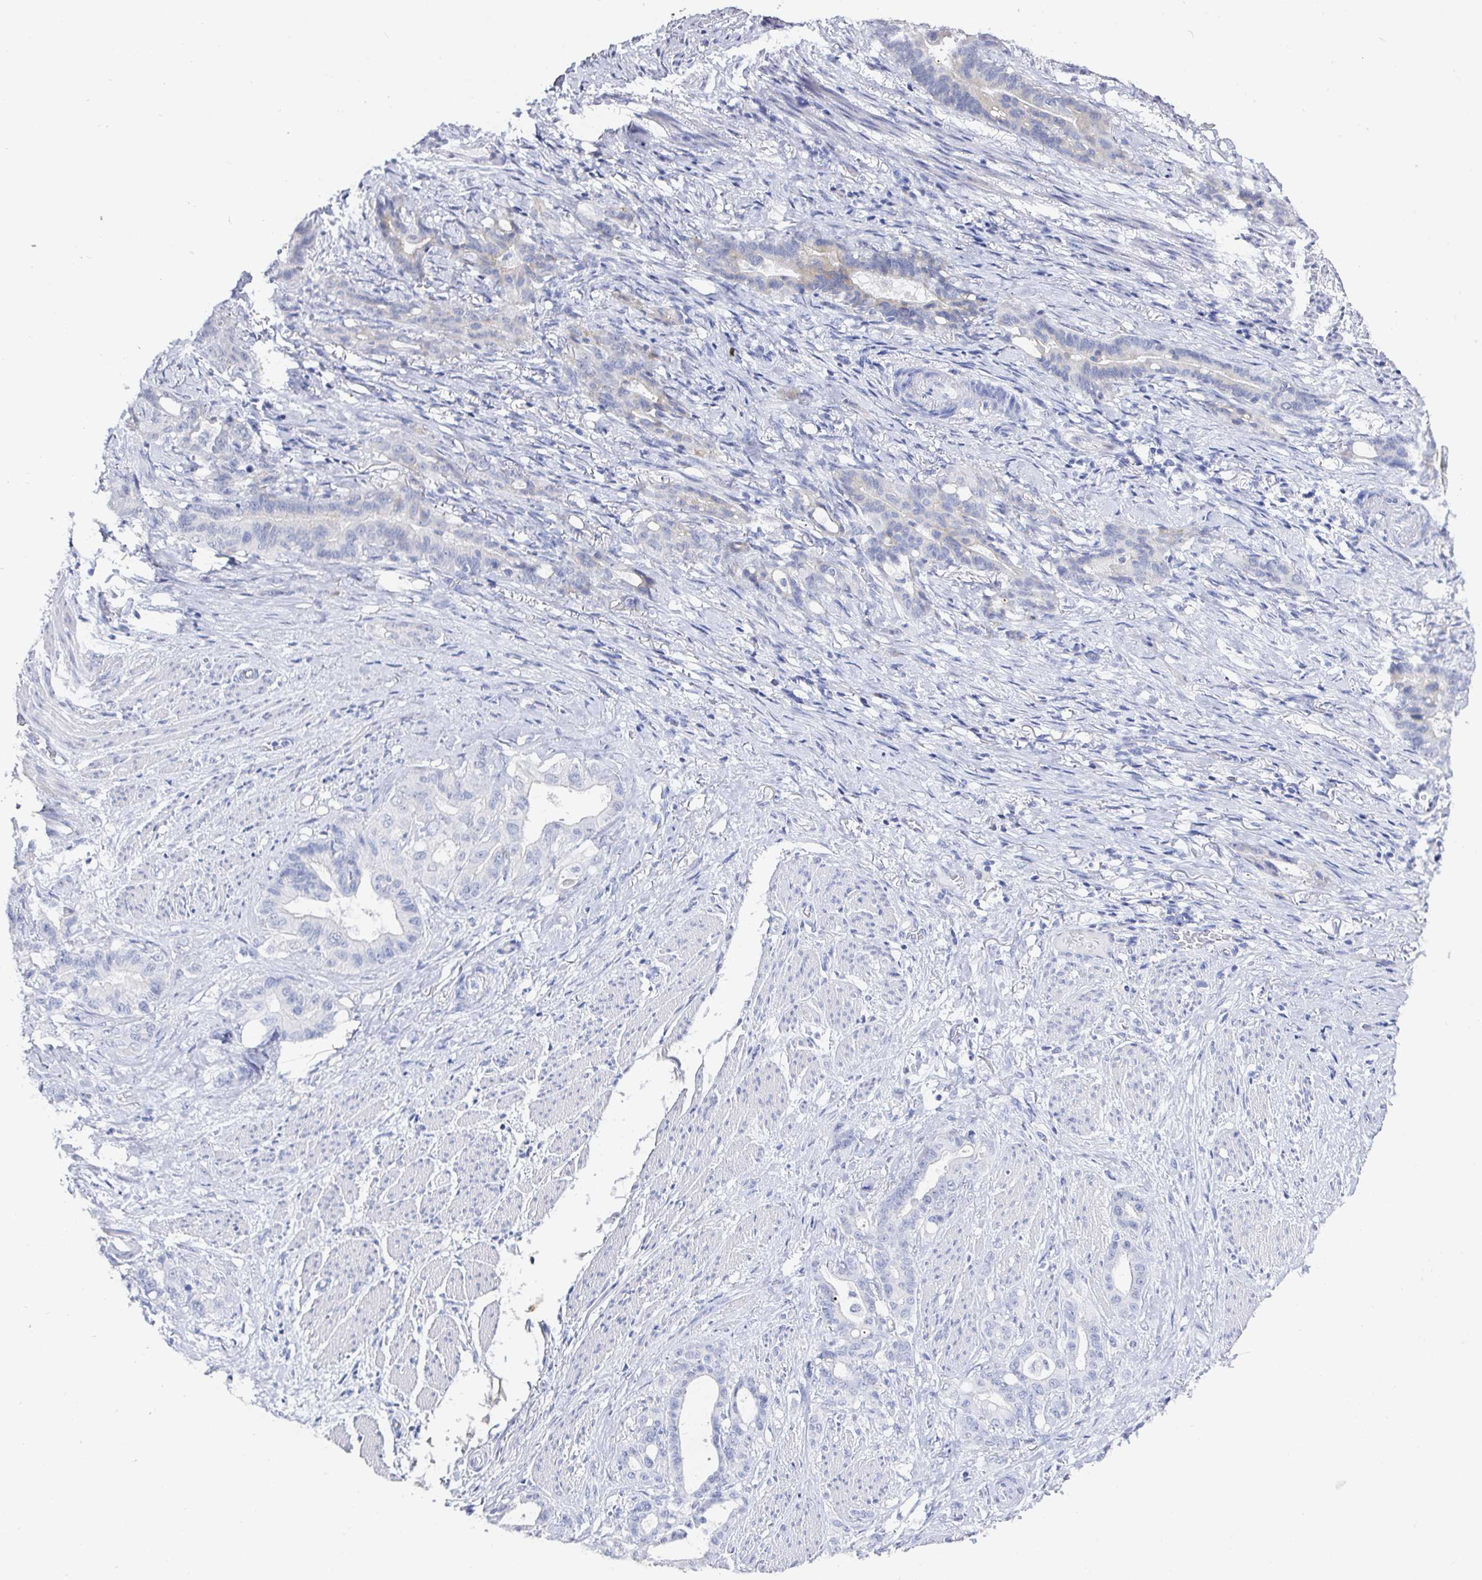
{"staining": {"intensity": "negative", "quantity": "none", "location": "none"}, "tissue": "stomach cancer", "cell_type": "Tumor cells", "image_type": "cancer", "snomed": [{"axis": "morphology", "description": "Normal tissue, NOS"}, {"axis": "morphology", "description": "Adenocarcinoma, NOS"}, {"axis": "topography", "description": "Esophagus"}, {"axis": "topography", "description": "Stomach, upper"}], "caption": "The photomicrograph exhibits no staining of tumor cells in stomach adenocarcinoma. The staining was performed using DAB to visualize the protein expression in brown, while the nuclei were stained in blue with hematoxylin (Magnification: 20x).", "gene": "OR10K1", "patient": {"sex": "male", "age": 62}}